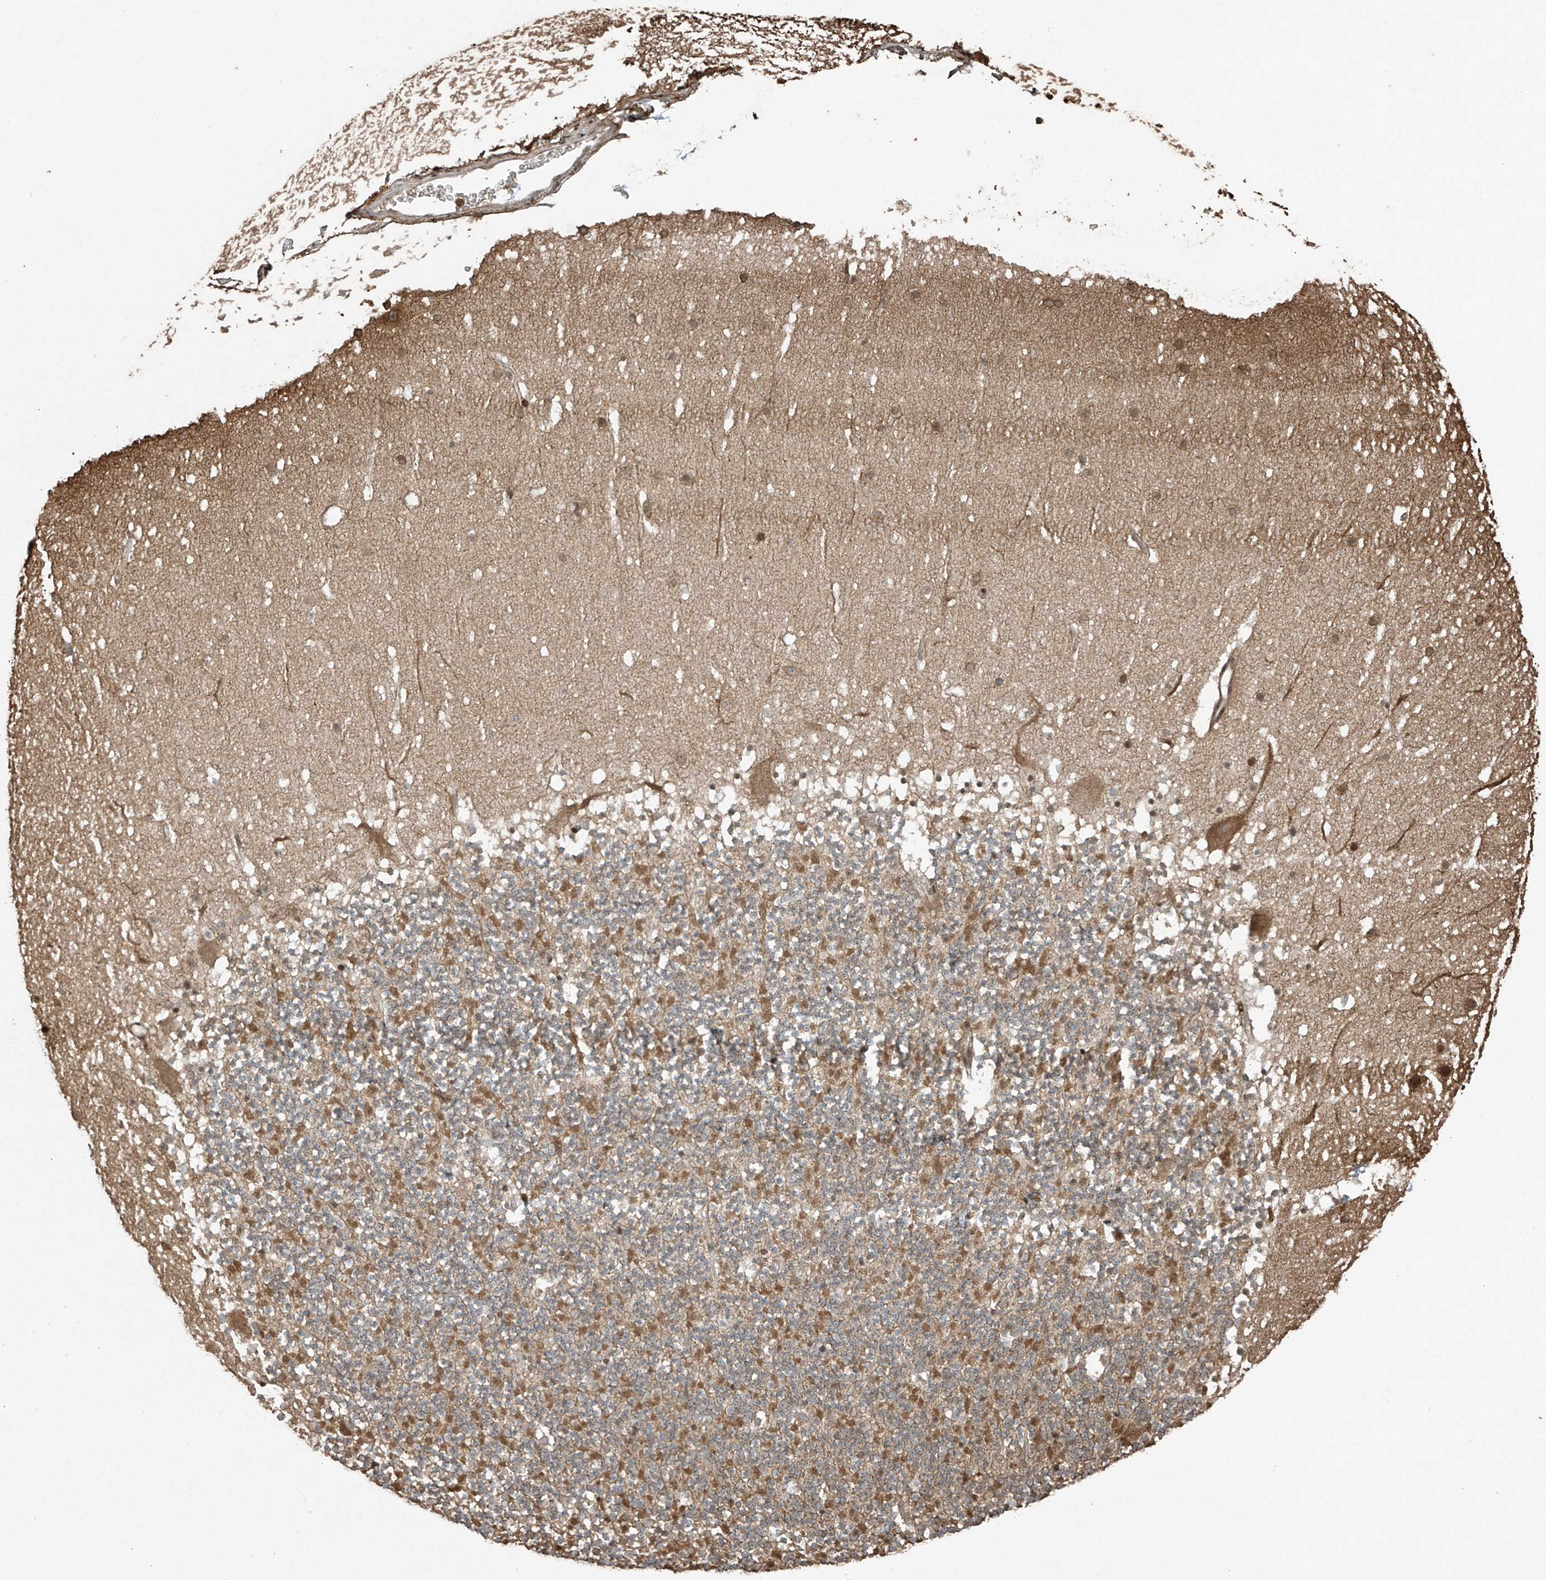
{"staining": {"intensity": "weak", "quantity": "<25%", "location": "cytoplasmic/membranous"}, "tissue": "cerebellum", "cell_type": "Cells in granular layer", "image_type": "normal", "snomed": [{"axis": "morphology", "description": "Normal tissue, NOS"}, {"axis": "topography", "description": "Cerebellum"}], "caption": "Cells in granular layer show no significant staining in unremarkable cerebellum. Brightfield microscopy of IHC stained with DAB (brown) and hematoxylin (blue), captured at high magnification.", "gene": "TTC22", "patient": {"sex": "male", "age": 57}}